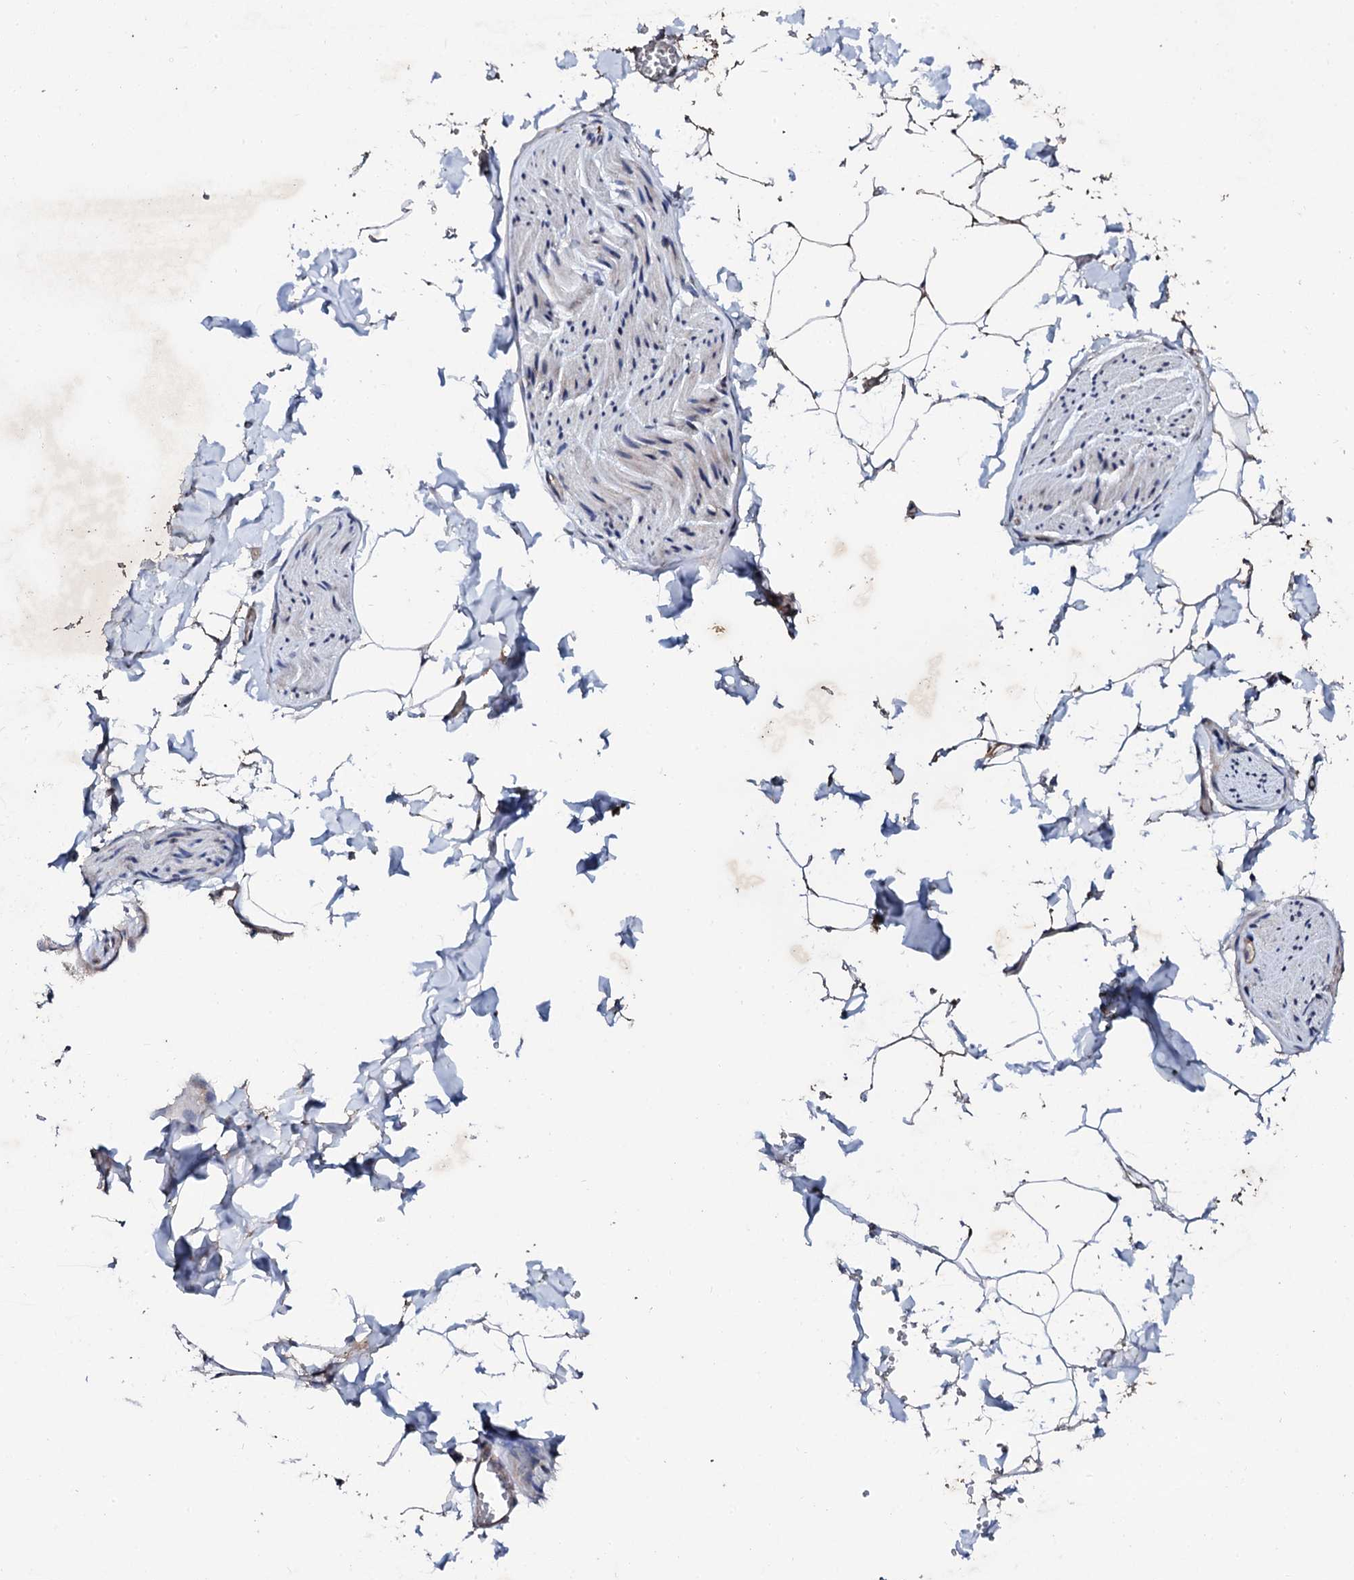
{"staining": {"intensity": "moderate", "quantity": ">75%", "location": "cytoplasmic/membranous"}, "tissue": "adipose tissue", "cell_type": "Adipocytes", "image_type": "normal", "snomed": [{"axis": "morphology", "description": "Normal tissue, NOS"}, {"axis": "topography", "description": "Gallbladder"}, {"axis": "topography", "description": "Peripheral nerve tissue"}], "caption": "Protein analysis of benign adipose tissue exhibits moderate cytoplasmic/membranous positivity in approximately >75% of adipocytes.", "gene": "GTPBP4", "patient": {"sex": "male", "age": 38}}